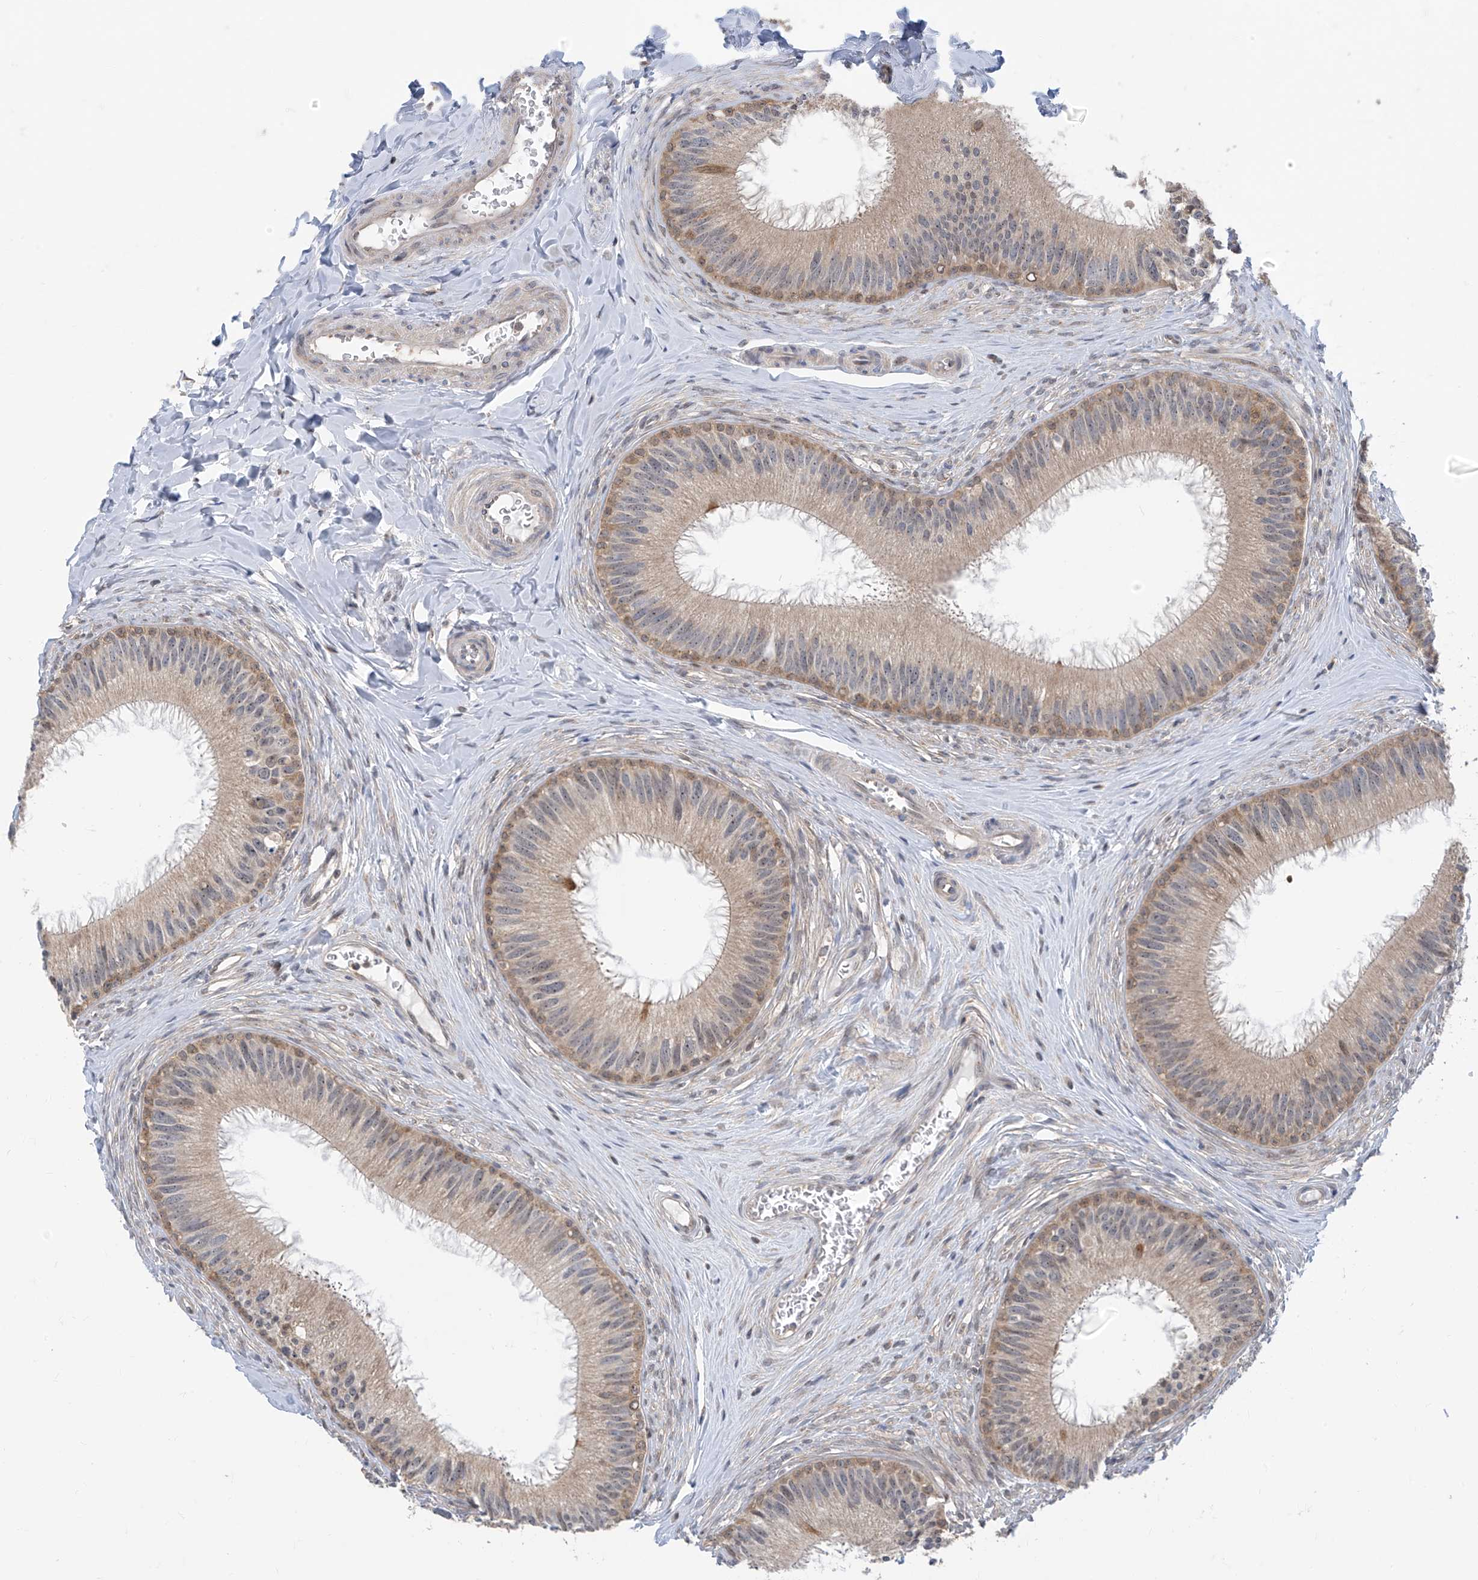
{"staining": {"intensity": "moderate", "quantity": "25%-75%", "location": "cytoplasmic/membranous"}, "tissue": "epididymis", "cell_type": "Glandular cells", "image_type": "normal", "snomed": [{"axis": "morphology", "description": "Normal tissue, NOS"}, {"axis": "topography", "description": "Epididymis"}], "caption": "The image exhibits a brown stain indicating the presence of a protein in the cytoplasmic/membranous of glandular cells in epididymis. (brown staining indicates protein expression, while blue staining denotes nuclei).", "gene": "TTC38", "patient": {"sex": "male", "age": 27}}